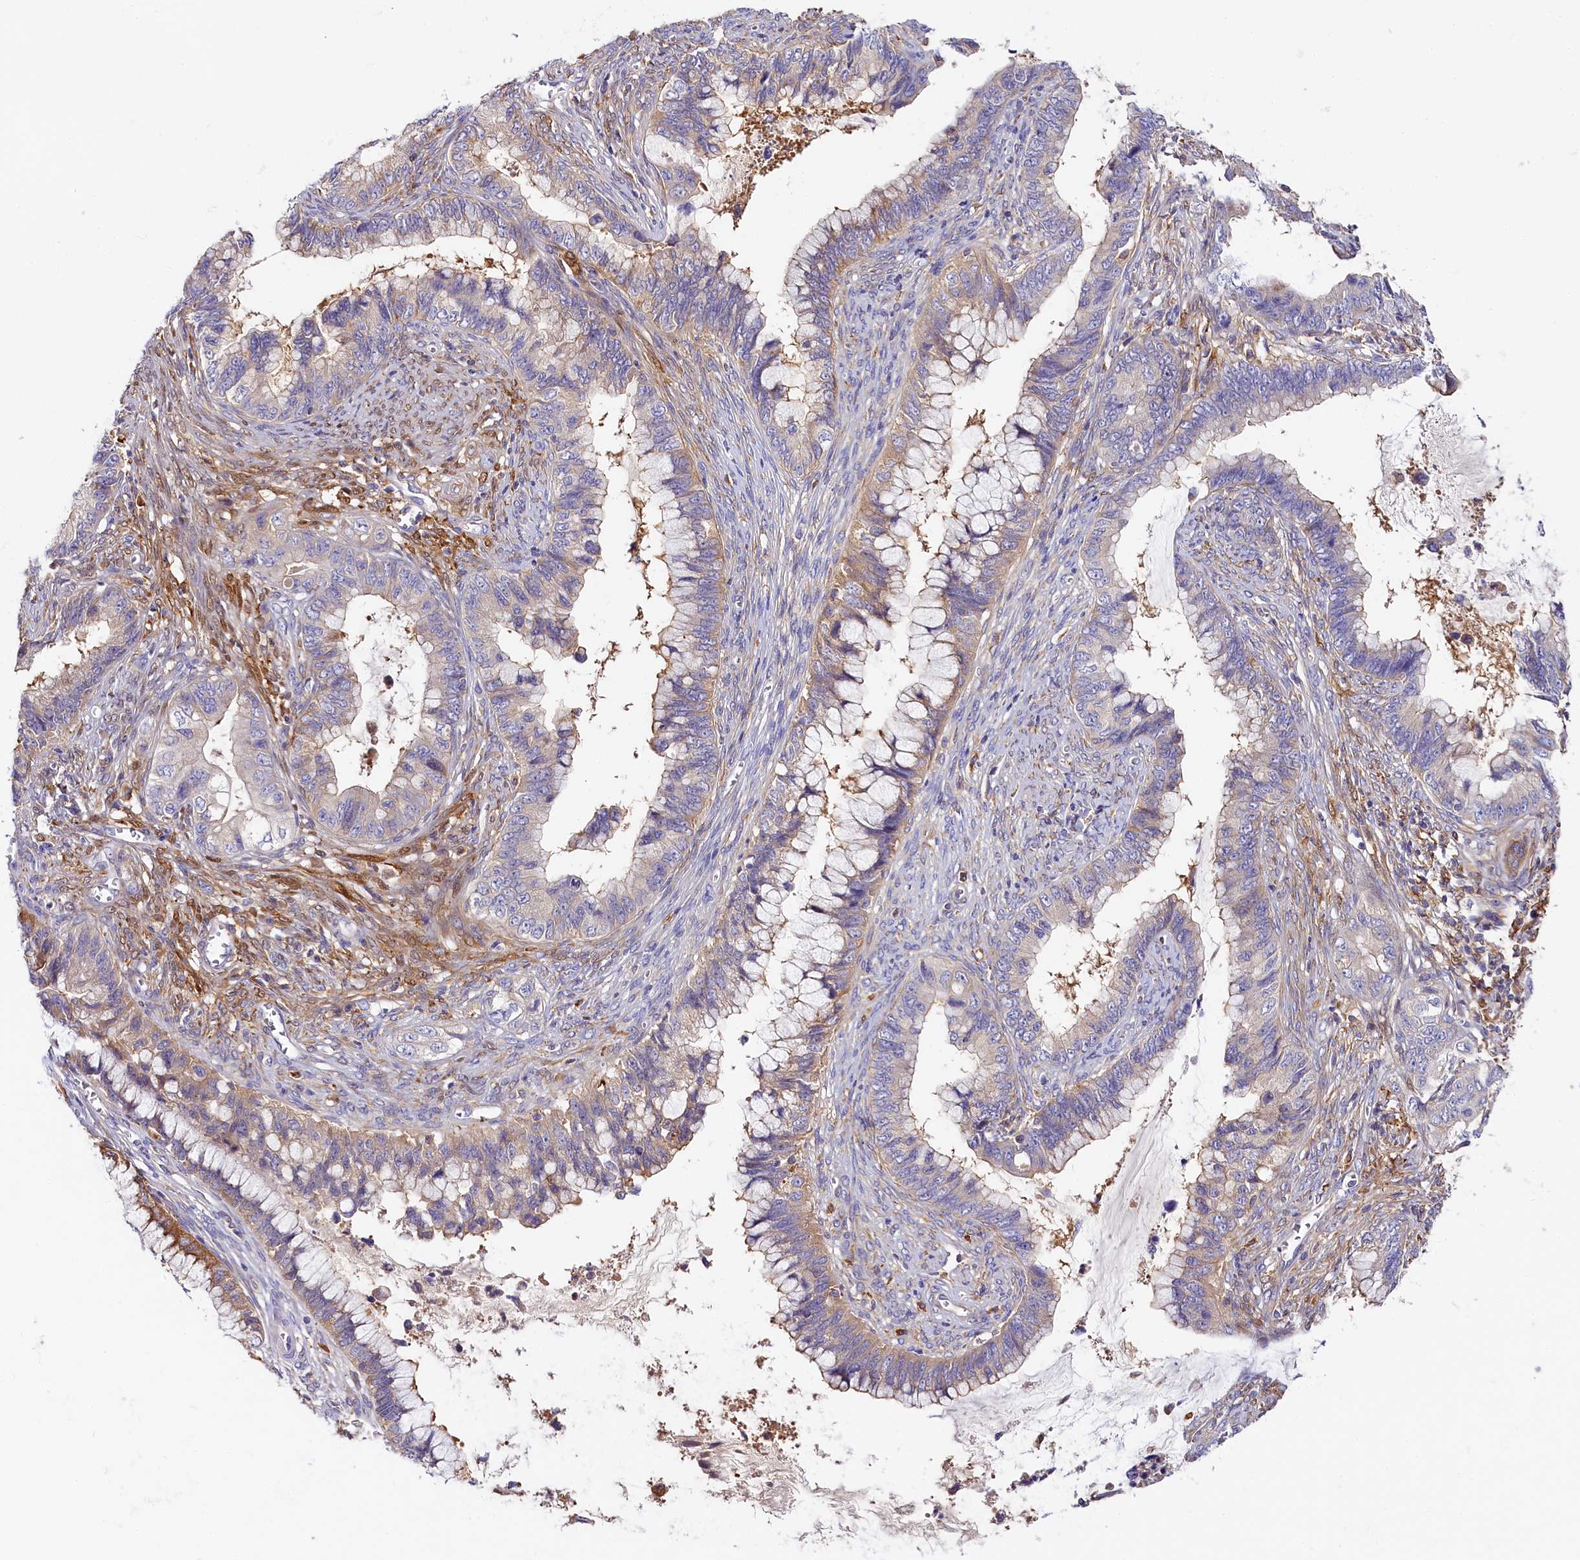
{"staining": {"intensity": "weak", "quantity": "<25%", "location": "cytoplasmic/membranous"}, "tissue": "cervical cancer", "cell_type": "Tumor cells", "image_type": "cancer", "snomed": [{"axis": "morphology", "description": "Adenocarcinoma, NOS"}, {"axis": "topography", "description": "Cervix"}], "caption": "The immunohistochemistry image has no significant expression in tumor cells of cervical cancer (adenocarcinoma) tissue.", "gene": "KATNB1", "patient": {"sex": "female", "age": 44}}